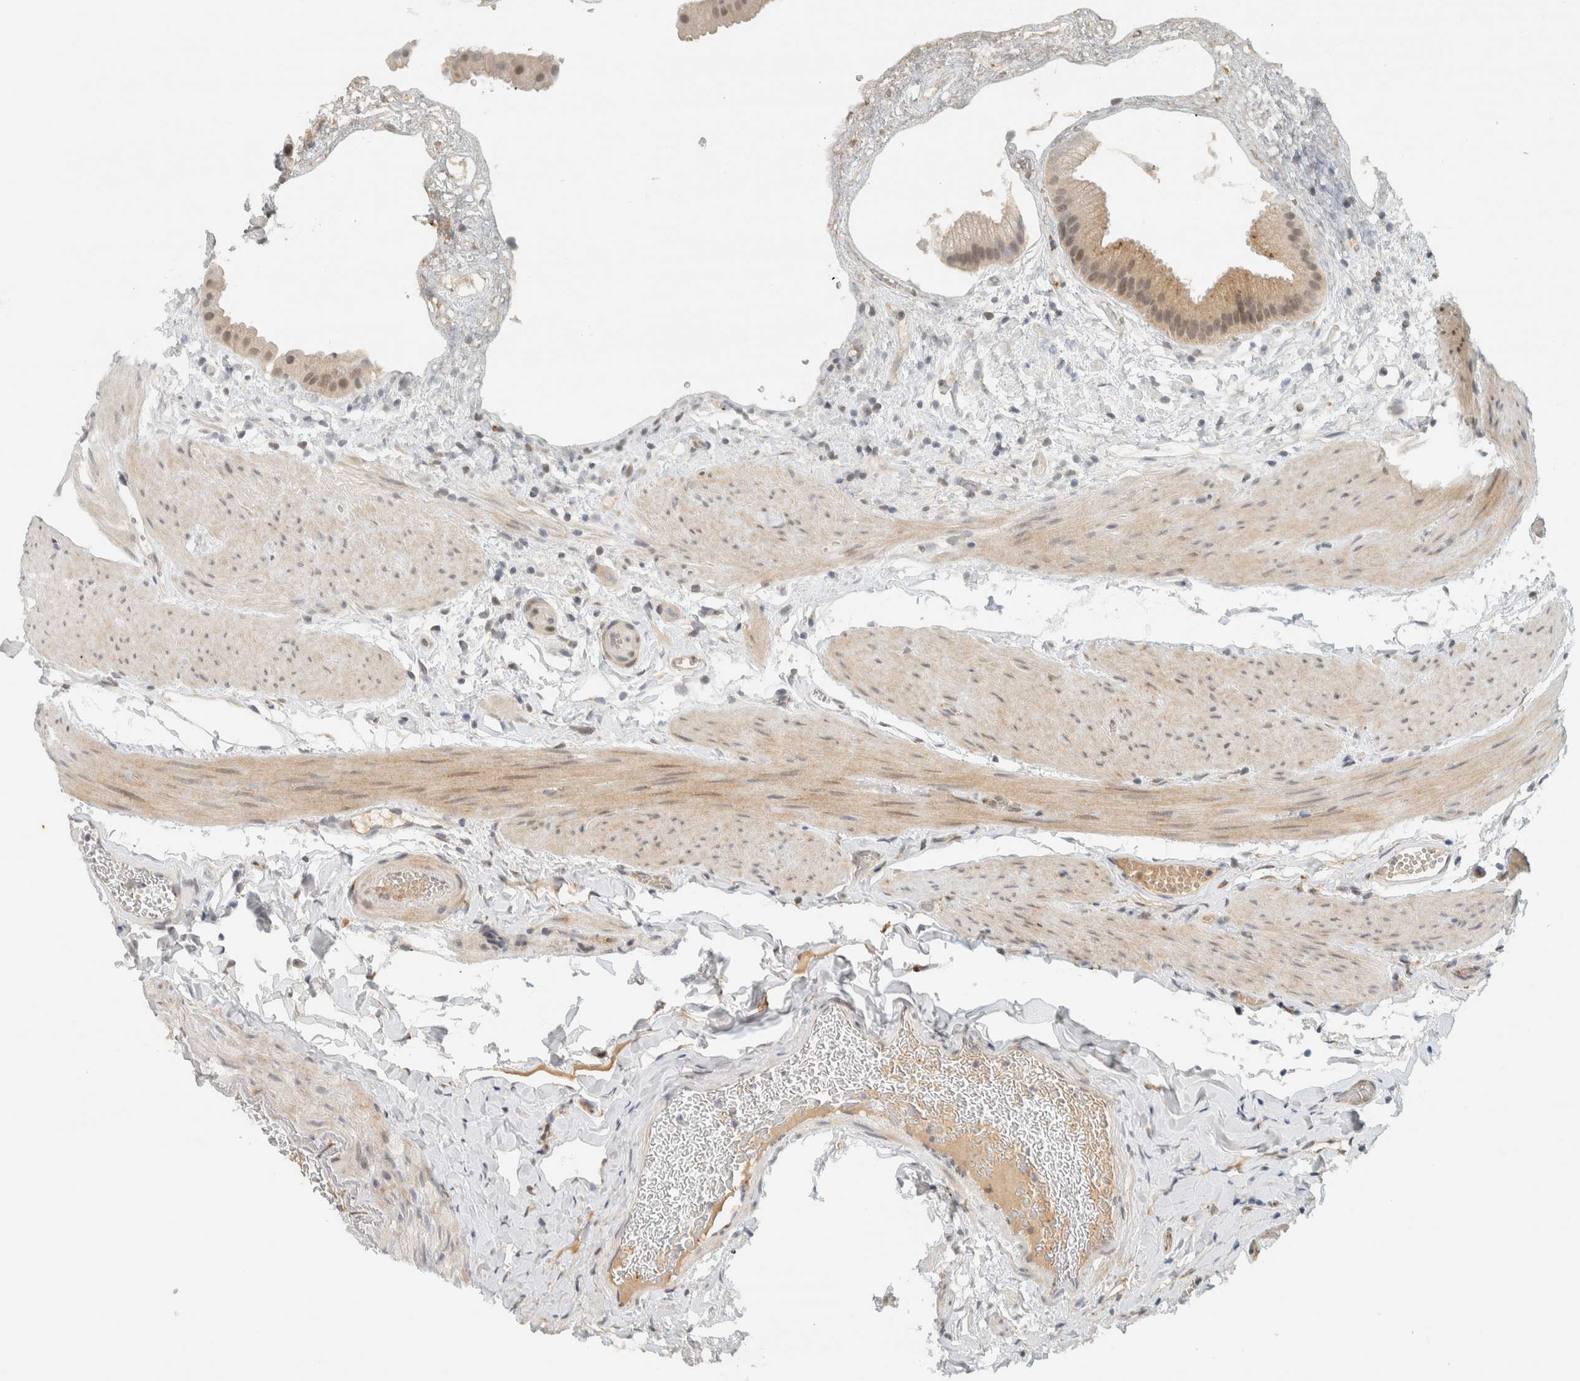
{"staining": {"intensity": "moderate", "quantity": "25%-75%", "location": "cytoplasmic/membranous,nuclear"}, "tissue": "gallbladder", "cell_type": "Glandular cells", "image_type": "normal", "snomed": [{"axis": "morphology", "description": "Normal tissue, NOS"}, {"axis": "topography", "description": "Gallbladder"}], "caption": "Immunohistochemistry micrograph of benign gallbladder stained for a protein (brown), which reveals medium levels of moderate cytoplasmic/membranous,nuclear expression in approximately 25%-75% of glandular cells.", "gene": "ITPRID1", "patient": {"sex": "female", "age": 64}}